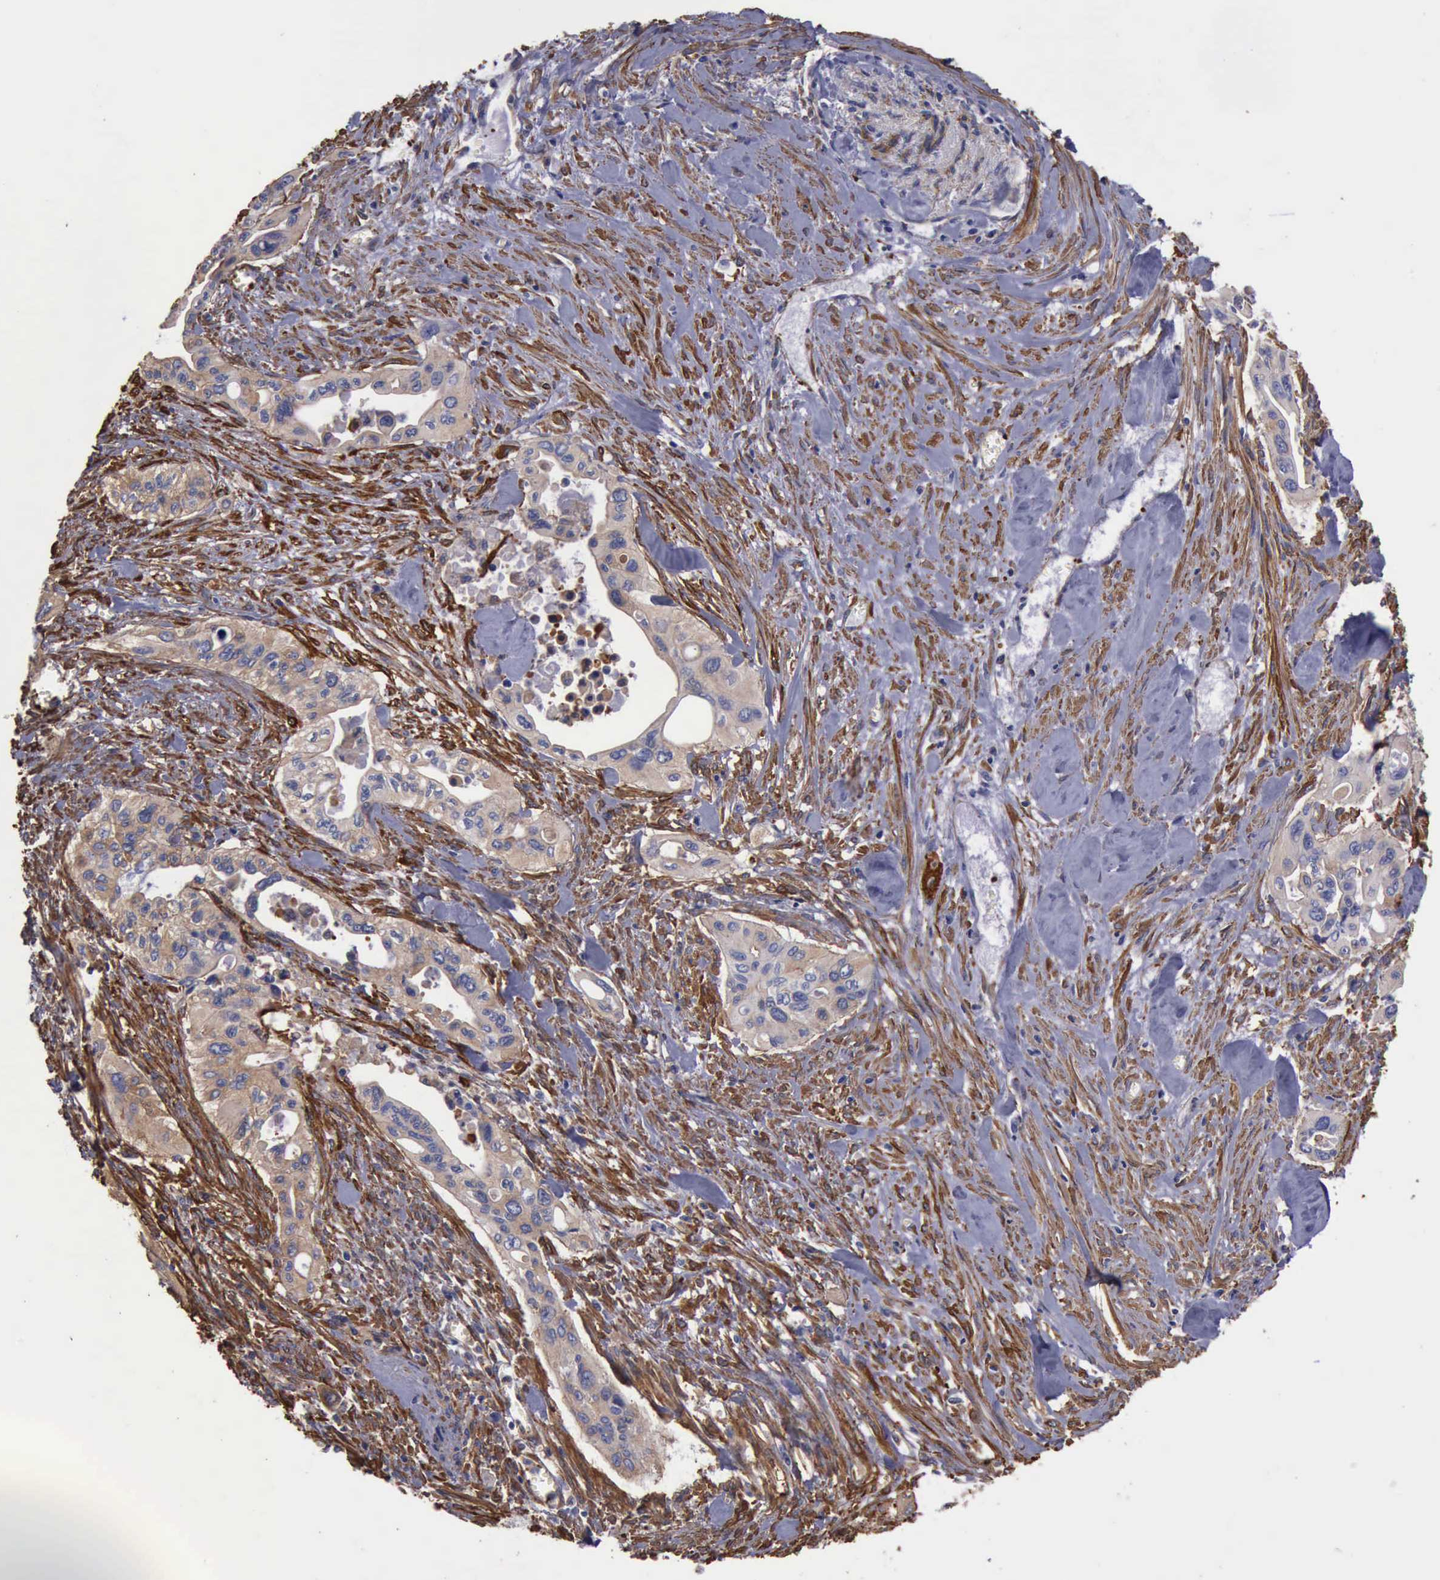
{"staining": {"intensity": "moderate", "quantity": "25%-75%", "location": "cytoplasmic/membranous"}, "tissue": "pancreatic cancer", "cell_type": "Tumor cells", "image_type": "cancer", "snomed": [{"axis": "morphology", "description": "Adenocarcinoma, NOS"}, {"axis": "topography", "description": "Pancreas"}], "caption": "Pancreatic cancer (adenocarcinoma) was stained to show a protein in brown. There is medium levels of moderate cytoplasmic/membranous expression in approximately 25%-75% of tumor cells. (DAB = brown stain, brightfield microscopy at high magnification).", "gene": "FLNA", "patient": {"sex": "male", "age": 77}}